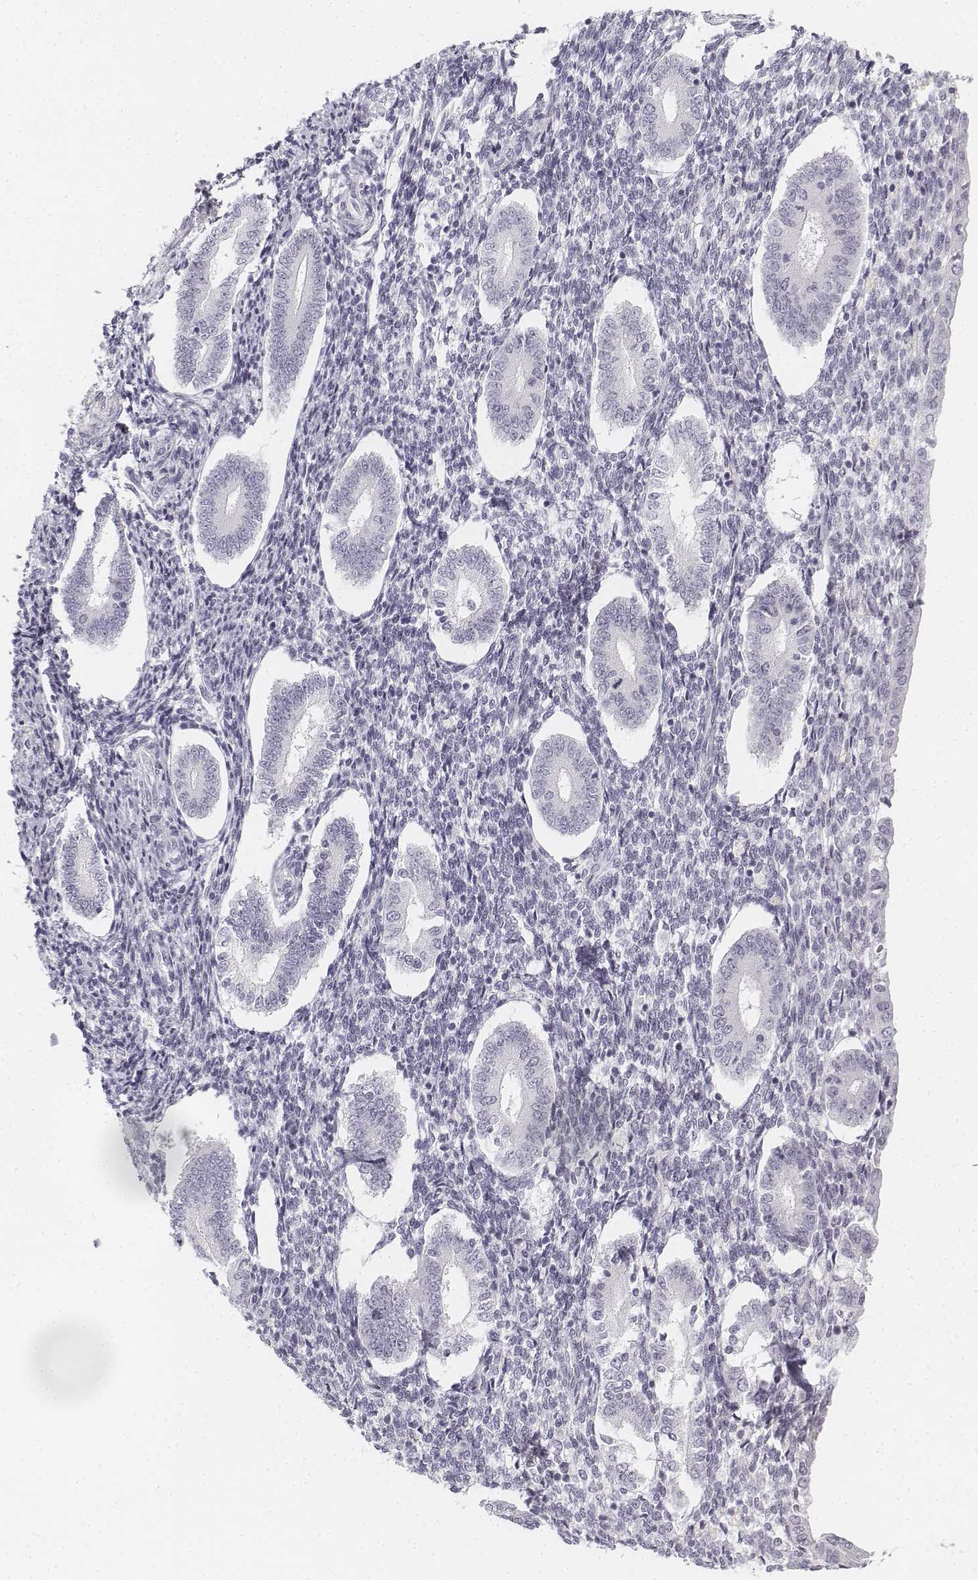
{"staining": {"intensity": "negative", "quantity": "none", "location": "none"}, "tissue": "endometrium", "cell_type": "Cells in endometrial stroma", "image_type": "normal", "snomed": [{"axis": "morphology", "description": "Normal tissue, NOS"}, {"axis": "topography", "description": "Endometrium"}], "caption": "This is a histopathology image of IHC staining of unremarkable endometrium, which shows no expression in cells in endometrial stroma. Nuclei are stained in blue.", "gene": "KRT25", "patient": {"sex": "female", "age": 40}}